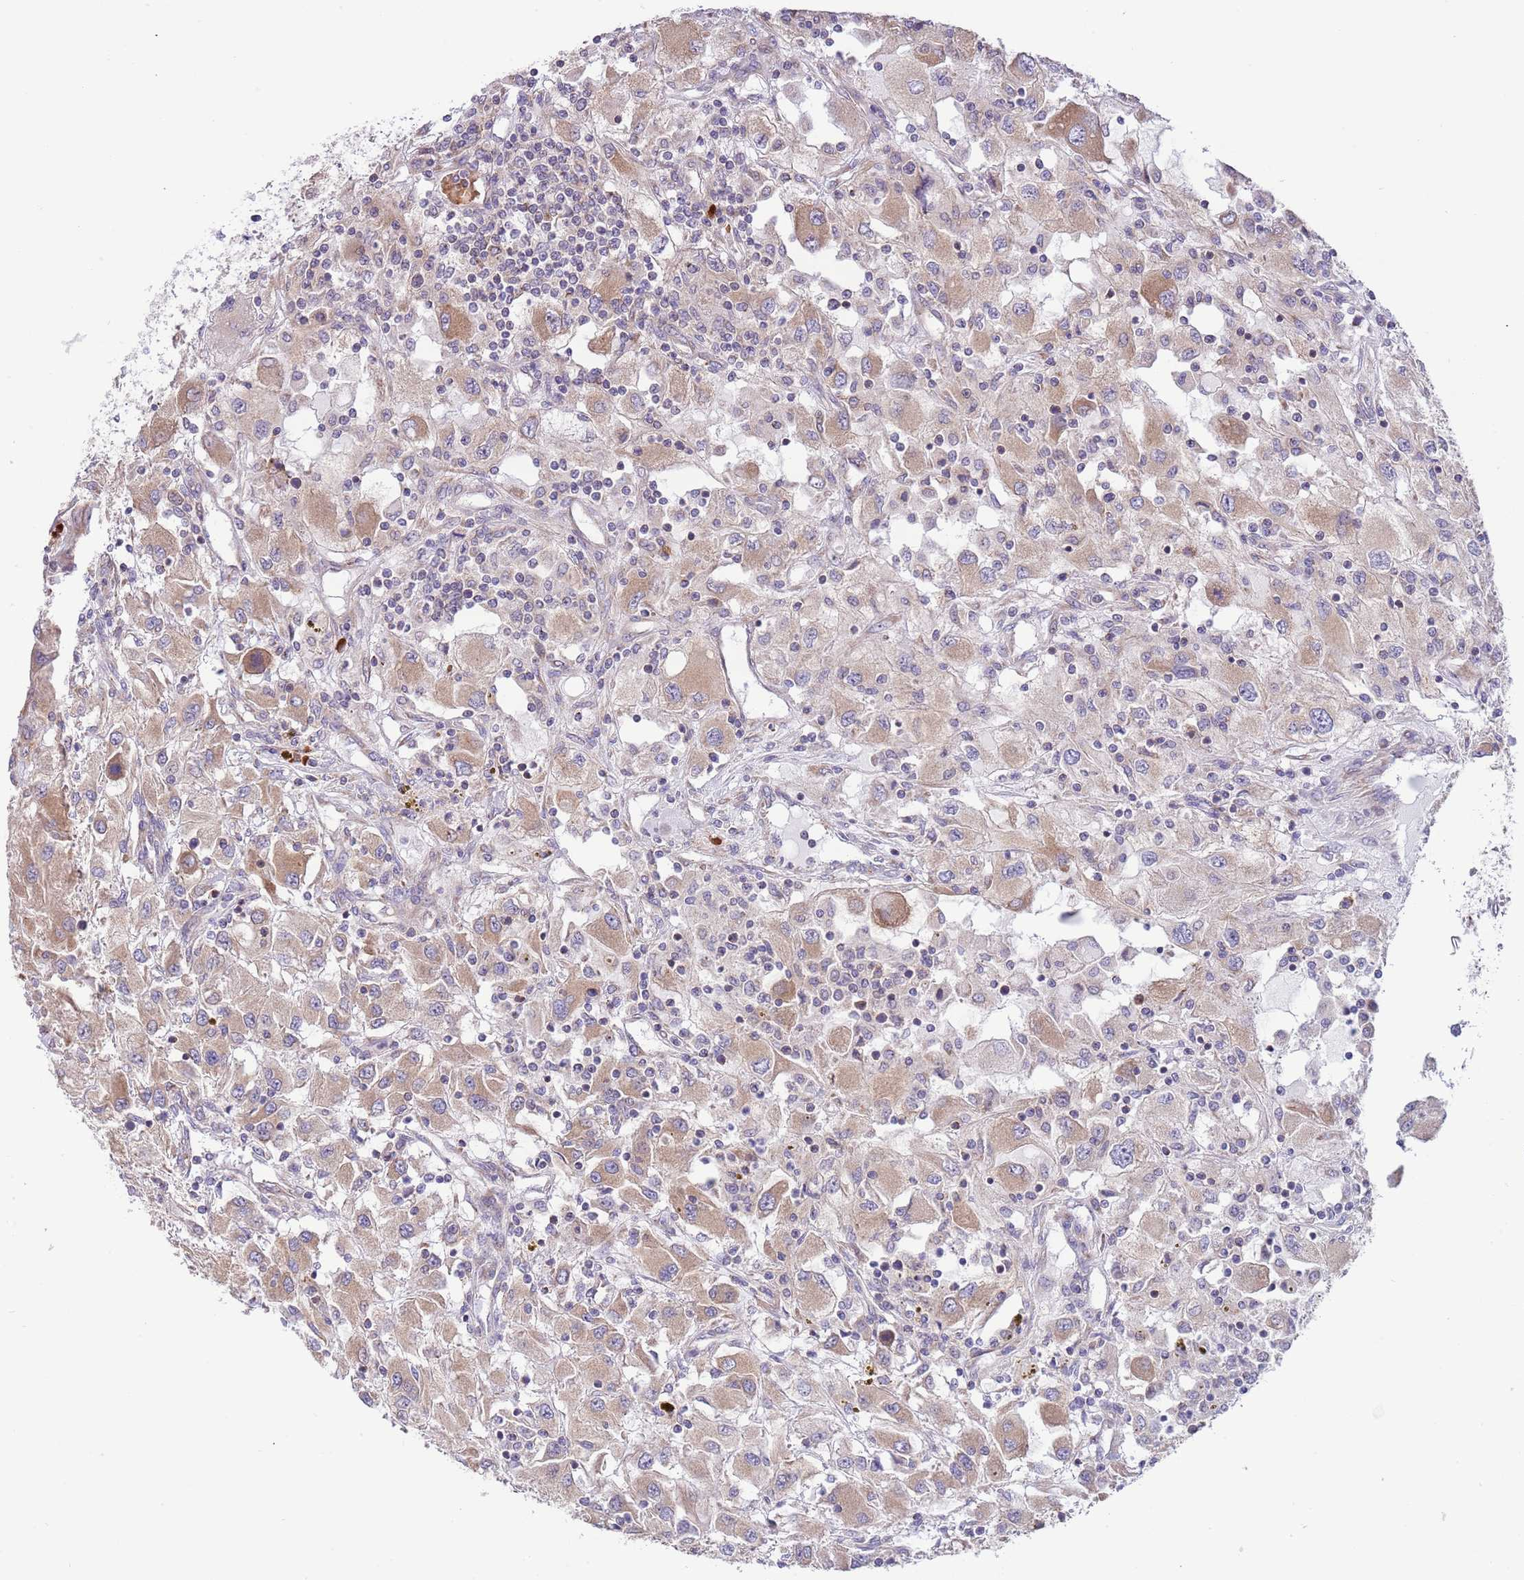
{"staining": {"intensity": "moderate", "quantity": "25%-75%", "location": "cytoplasmic/membranous"}, "tissue": "renal cancer", "cell_type": "Tumor cells", "image_type": "cancer", "snomed": [{"axis": "morphology", "description": "Adenocarcinoma, NOS"}, {"axis": "topography", "description": "Kidney"}], "caption": "Renal cancer (adenocarcinoma) stained with immunohistochemistry demonstrates moderate cytoplasmic/membranous staining in about 25%-75% of tumor cells.", "gene": "DAND5", "patient": {"sex": "female", "age": 67}}